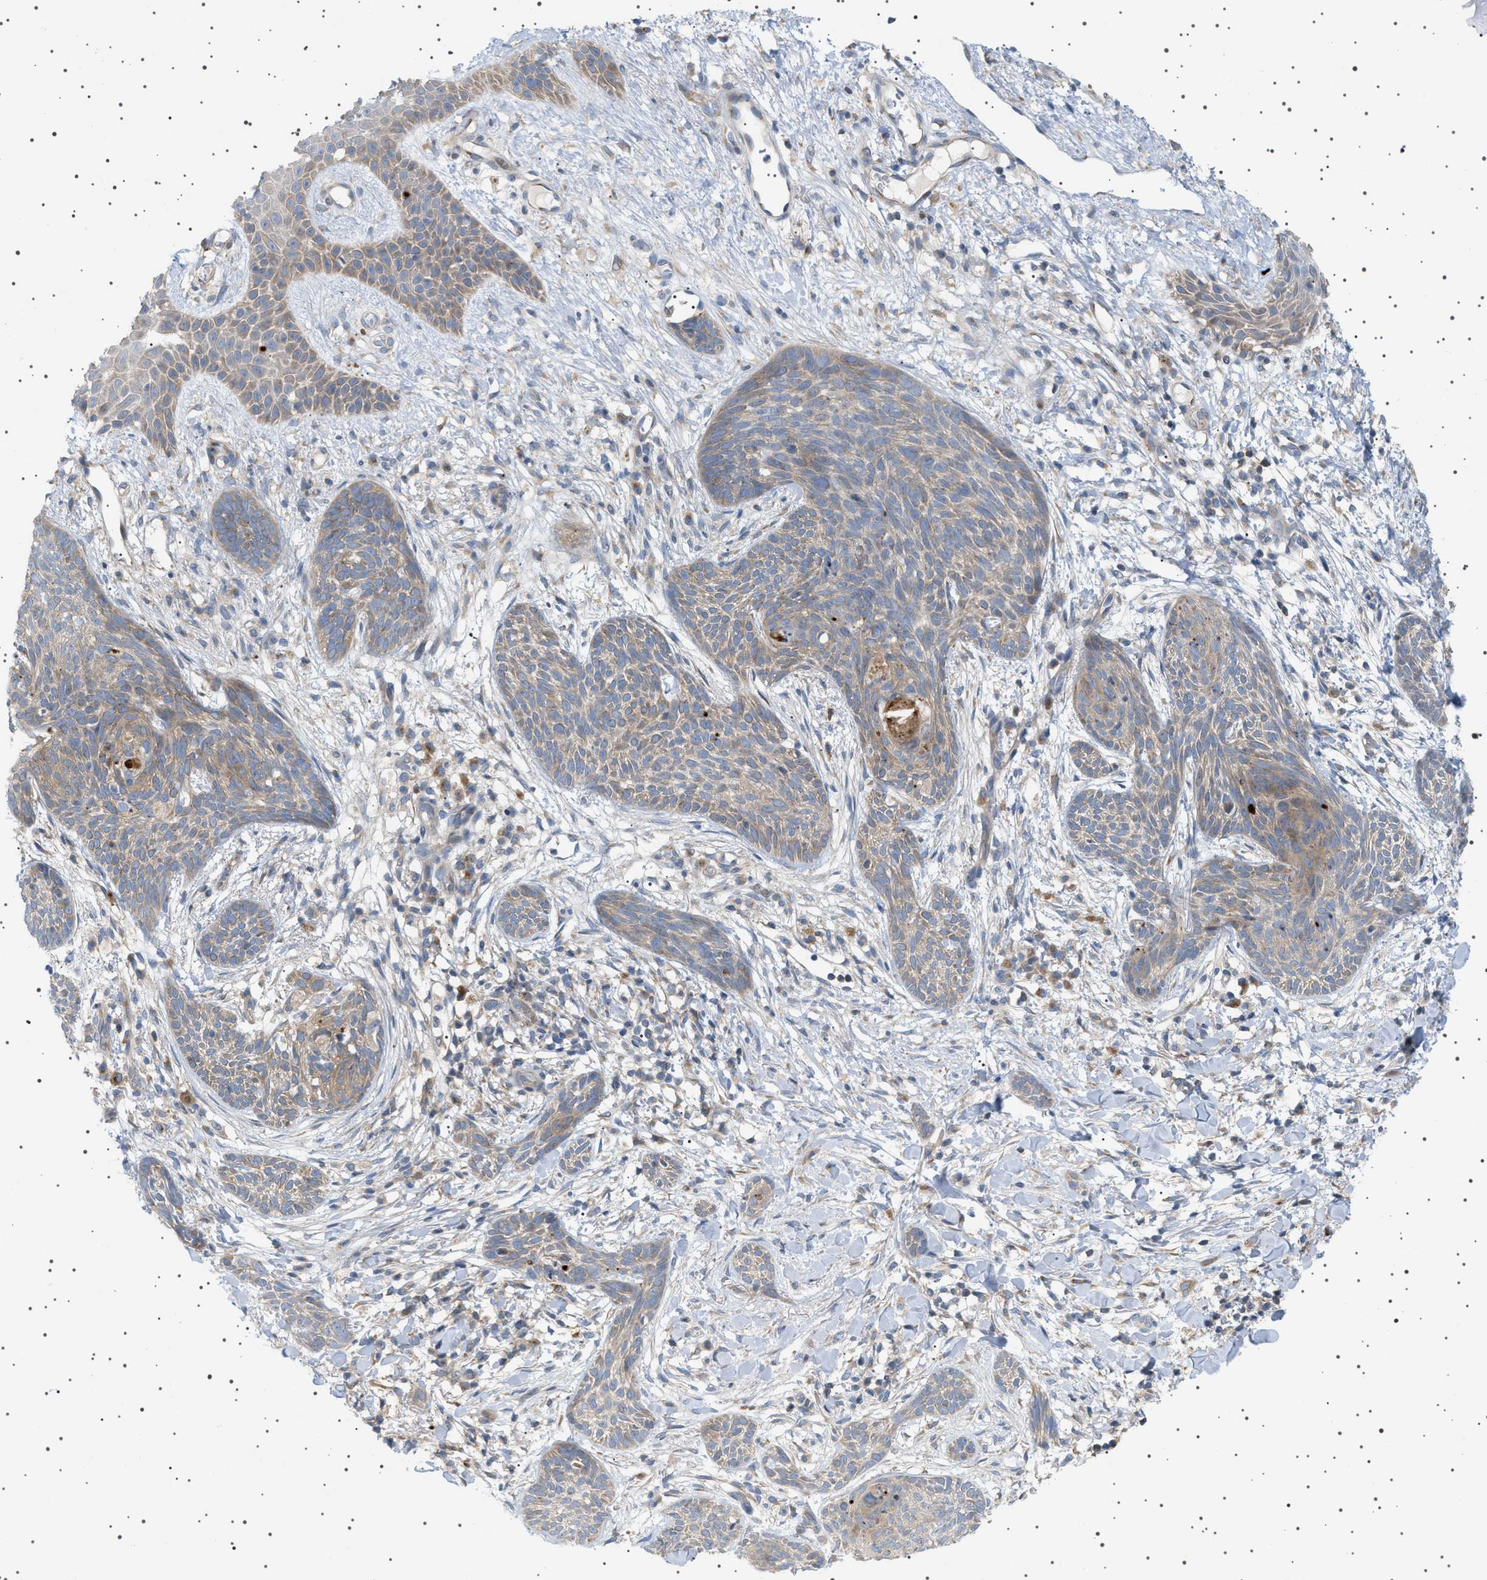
{"staining": {"intensity": "weak", "quantity": ">75%", "location": "cytoplasmic/membranous"}, "tissue": "skin cancer", "cell_type": "Tumor cells", "image_type": "cancer", "snomed": [{"axis": "morphology", "description": "Basal cell carcinoma"}, {"axis": "topography", "description": "Skin"}], "caption": "Immunohistochemical staining of human skin cancer (basal cell carcinoma) shows low levels of weak cytoplasmic/membranous protein staining in about >75% of tumor cells. The protein is stained brown, and the nuclei are stained in blue (DAB (3,3'-diaminobenzidine) IHC with brightfield microscopy, high magnification).", "gene": "ADCY10", "patient": {"sex": "female", "age": 59}}